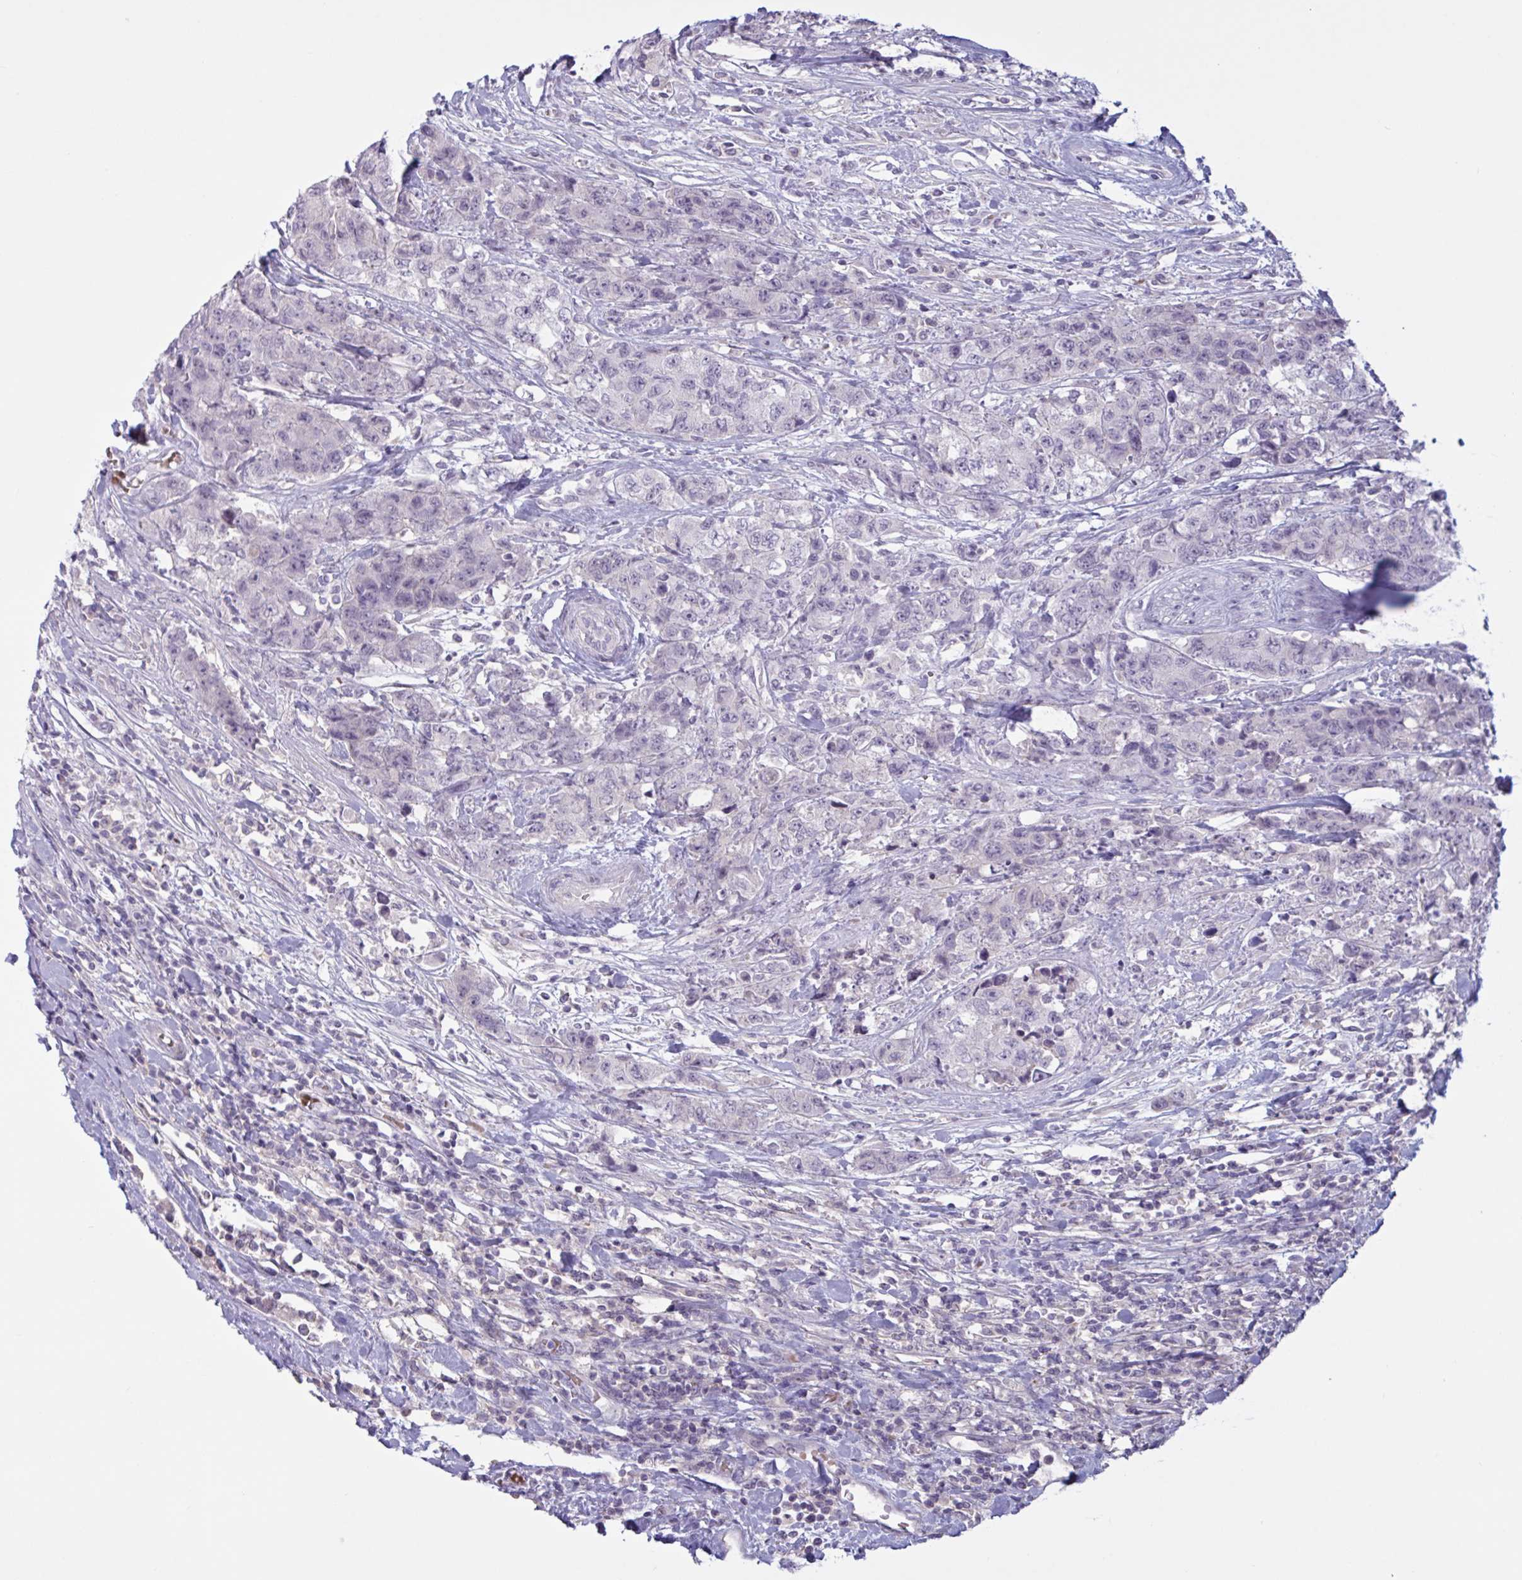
{"staining": {"intensity": "negative", "quantity": "none", "location": "none"}, "tissue": "urothelial cancer", "cell_type": "Tumor cells", "image_type": "cancer", "snomed": [{"axis": "morphology", "description": "Urothelial carcinoma, High grade"}, {"axis": "topography", "description": "Urinary bladder"}], "caption": "Immunohistochemistry (IHC) histopathology image of neoplastic tissue: urothelial cancer stained with DAB demonstrates no significant protein expression in tumor cells.", "gene": "RFPL4B", "patient": {"sex": "female", "age": 78}}